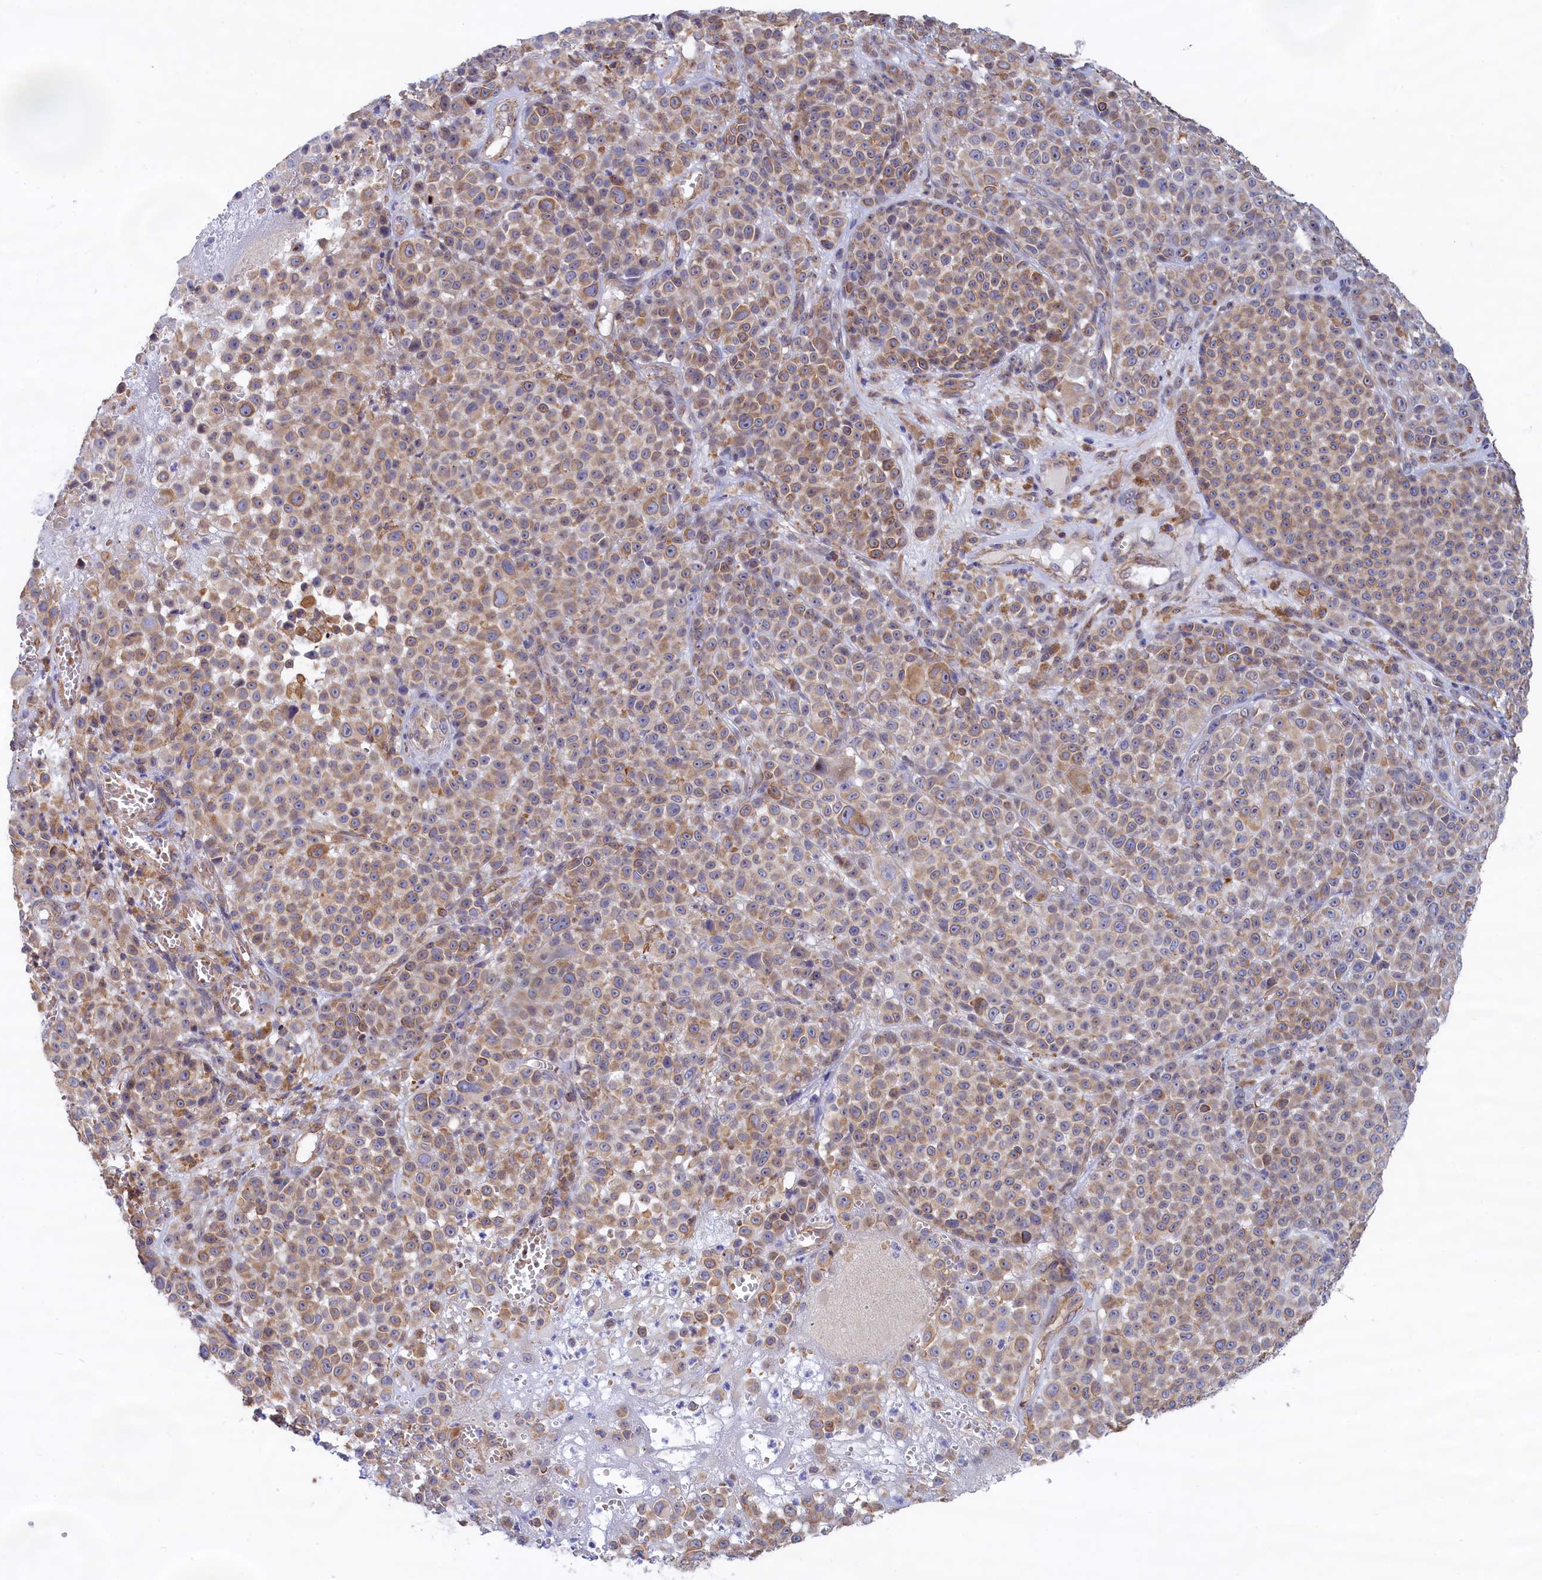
{"staining": {"intensity": "weak", "quantity": ">75%", "location": "cytoplasmic/membranous"}, "tissue": "melanoma", "cell_type": "Tumor cells", "image_type": "cancer", "snomed": [{"axis": "morphology", "description": "Malignant melanoma, NOS"}, {"axis": "topography", "description": "Skin"}], "caption": "A high-resolution histopathology image shows immunohistochemistry staining of malignant melanoma, which exhibits weak cytoplasmic/membranous positivity in about >75% of tumor cells. (IHC, brightfield microscopy, high magnification).", "gene": "ABCC12", "patient": {"sex": "female", "age": 94}}